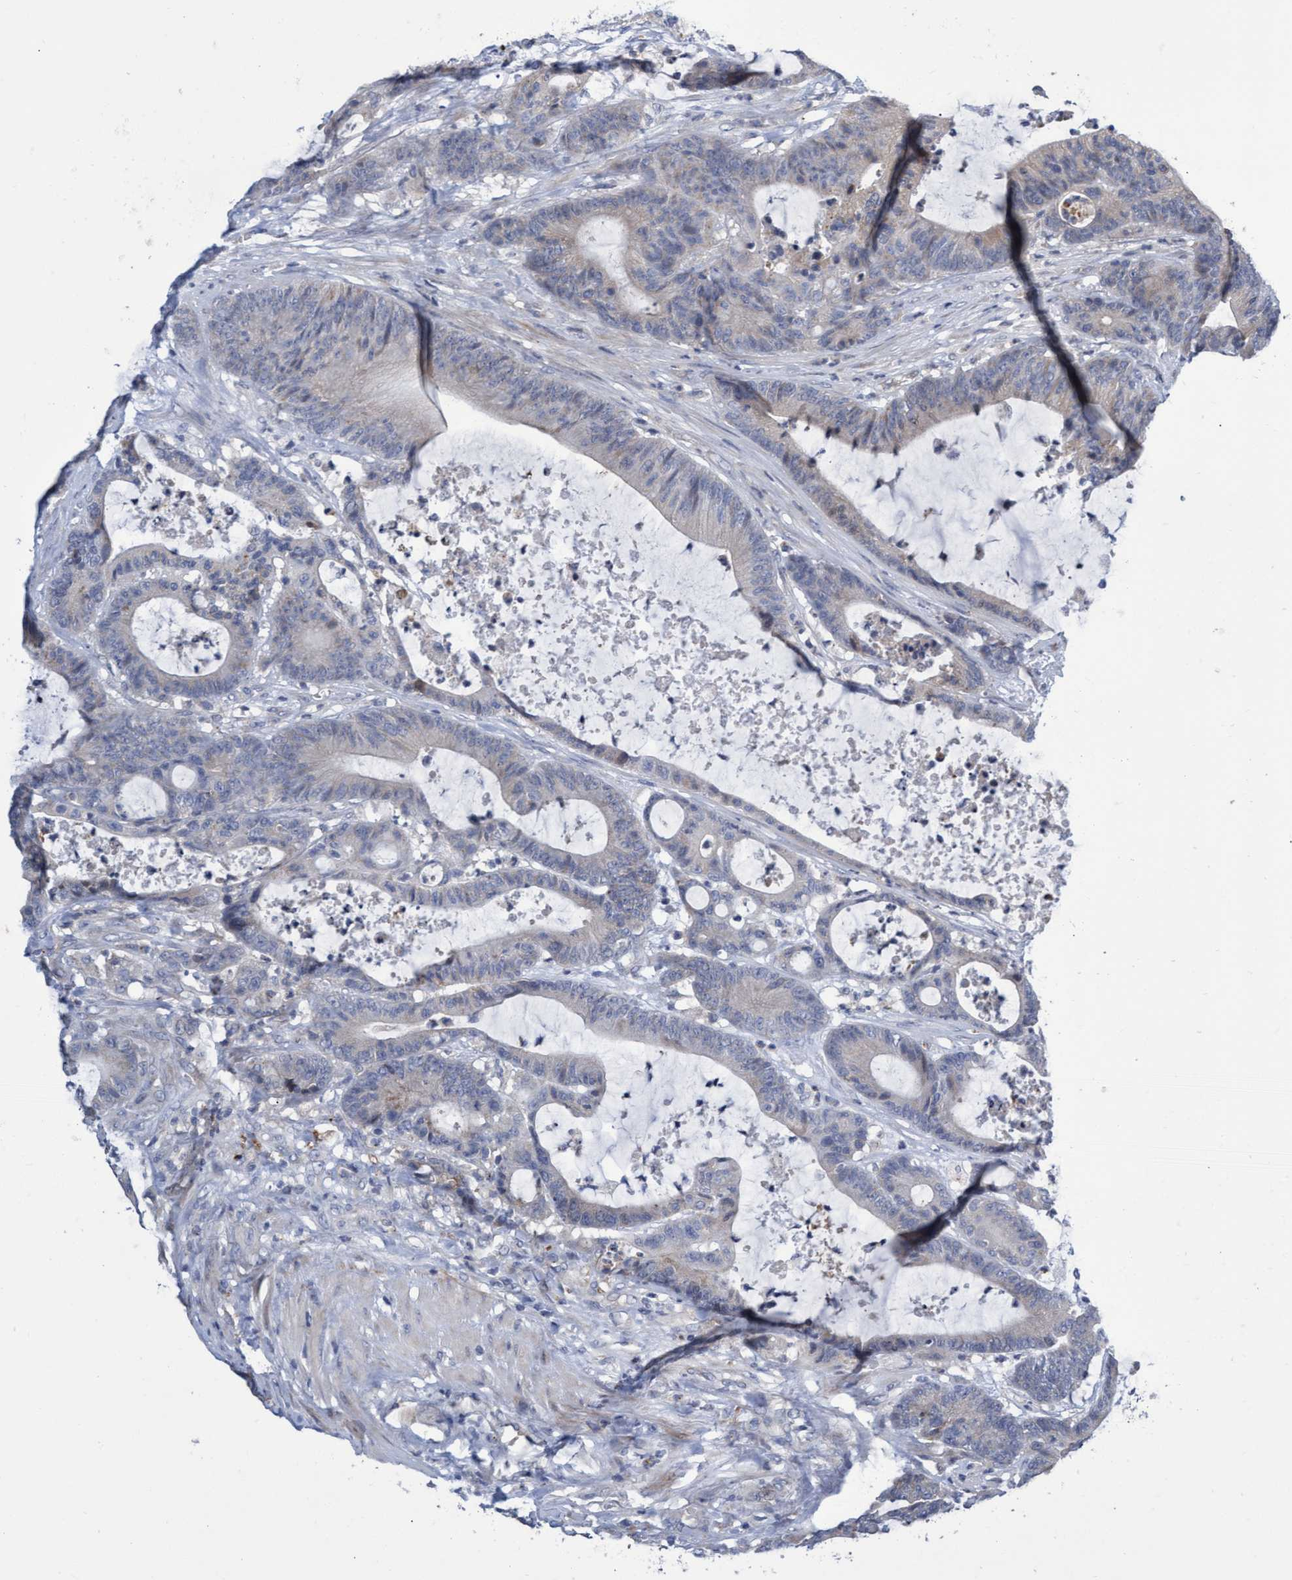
{"staining": {"intensity": "negative", "quantity": "none", "location": "none"}, "tissue": "colorectal cancer", "cell_type": "Tumor cells", "image_type": "cancer", "snomed": [{"axis": "morphology", "description": "Adenocarcinoma, NOS"}, {"axis": "topography", "description": "Colon"}], "caption": "Tumor cells show no significant protein positivity in adenocarcinoma (colorectal).", "gene": "ABCF2", "patient": {"sex": "female", "age": 84}}